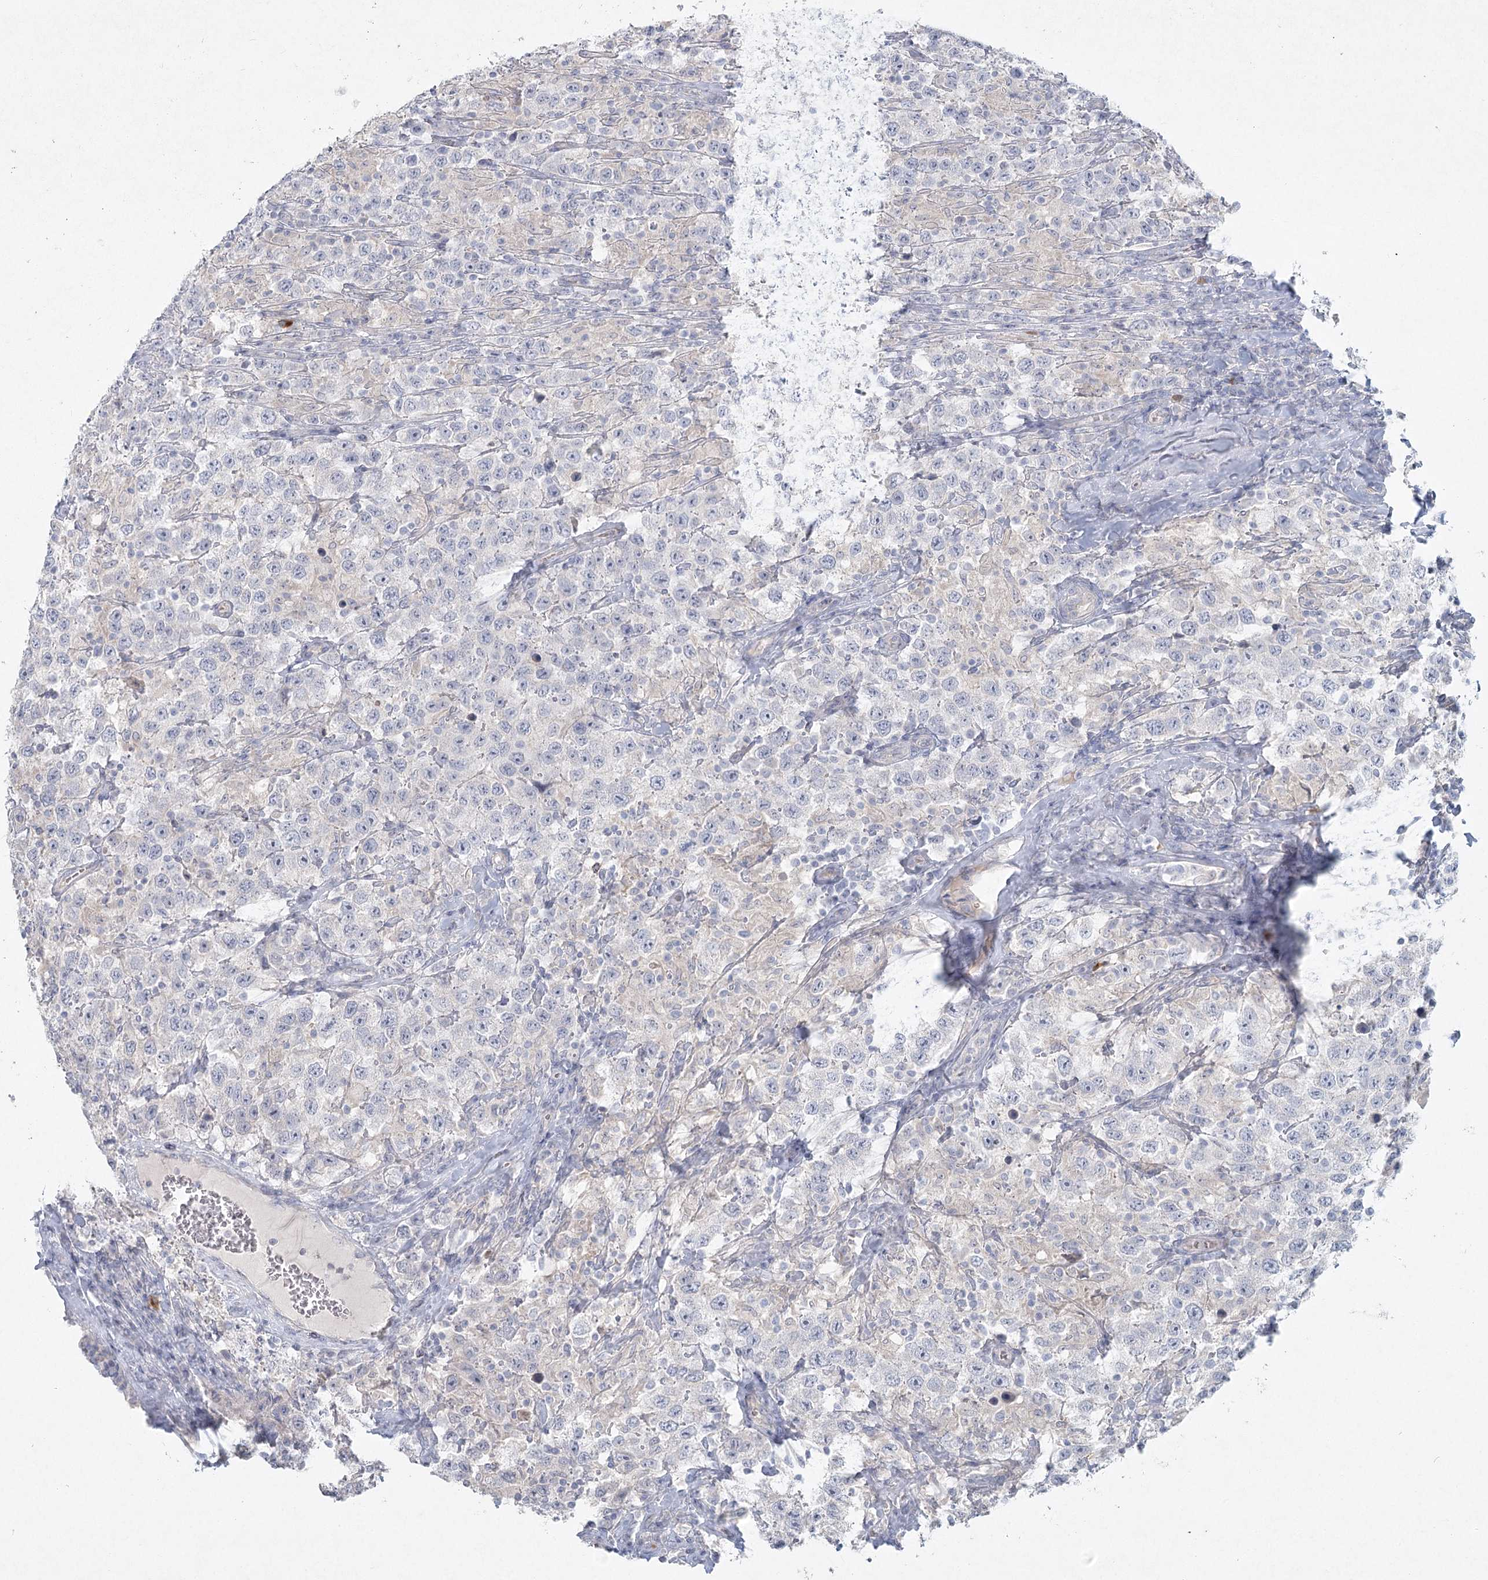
{"staining": {"intensity": "negative", "quantity": "none", "location": "none"}, "tissue": "testis cancer", "cell_type": "Tumor cells", "image_type": "cancer", "snomed": [{"axis": "morphology", "description": "Seminoma, NOS"}, {"axis": "topography", "description": "Testis"}], "caption": "Seminoma (testis) was stained to show a protein in brown. There is no significant positivity in tumor cells. (Stains: DAB immunohistochemistry (IHC) with hematoxylin counter stain, Microscopy: brightfield microscopy at high magnification).", "gene": "LRP2BP", "patient": {"sex": "male", "age": 41}}